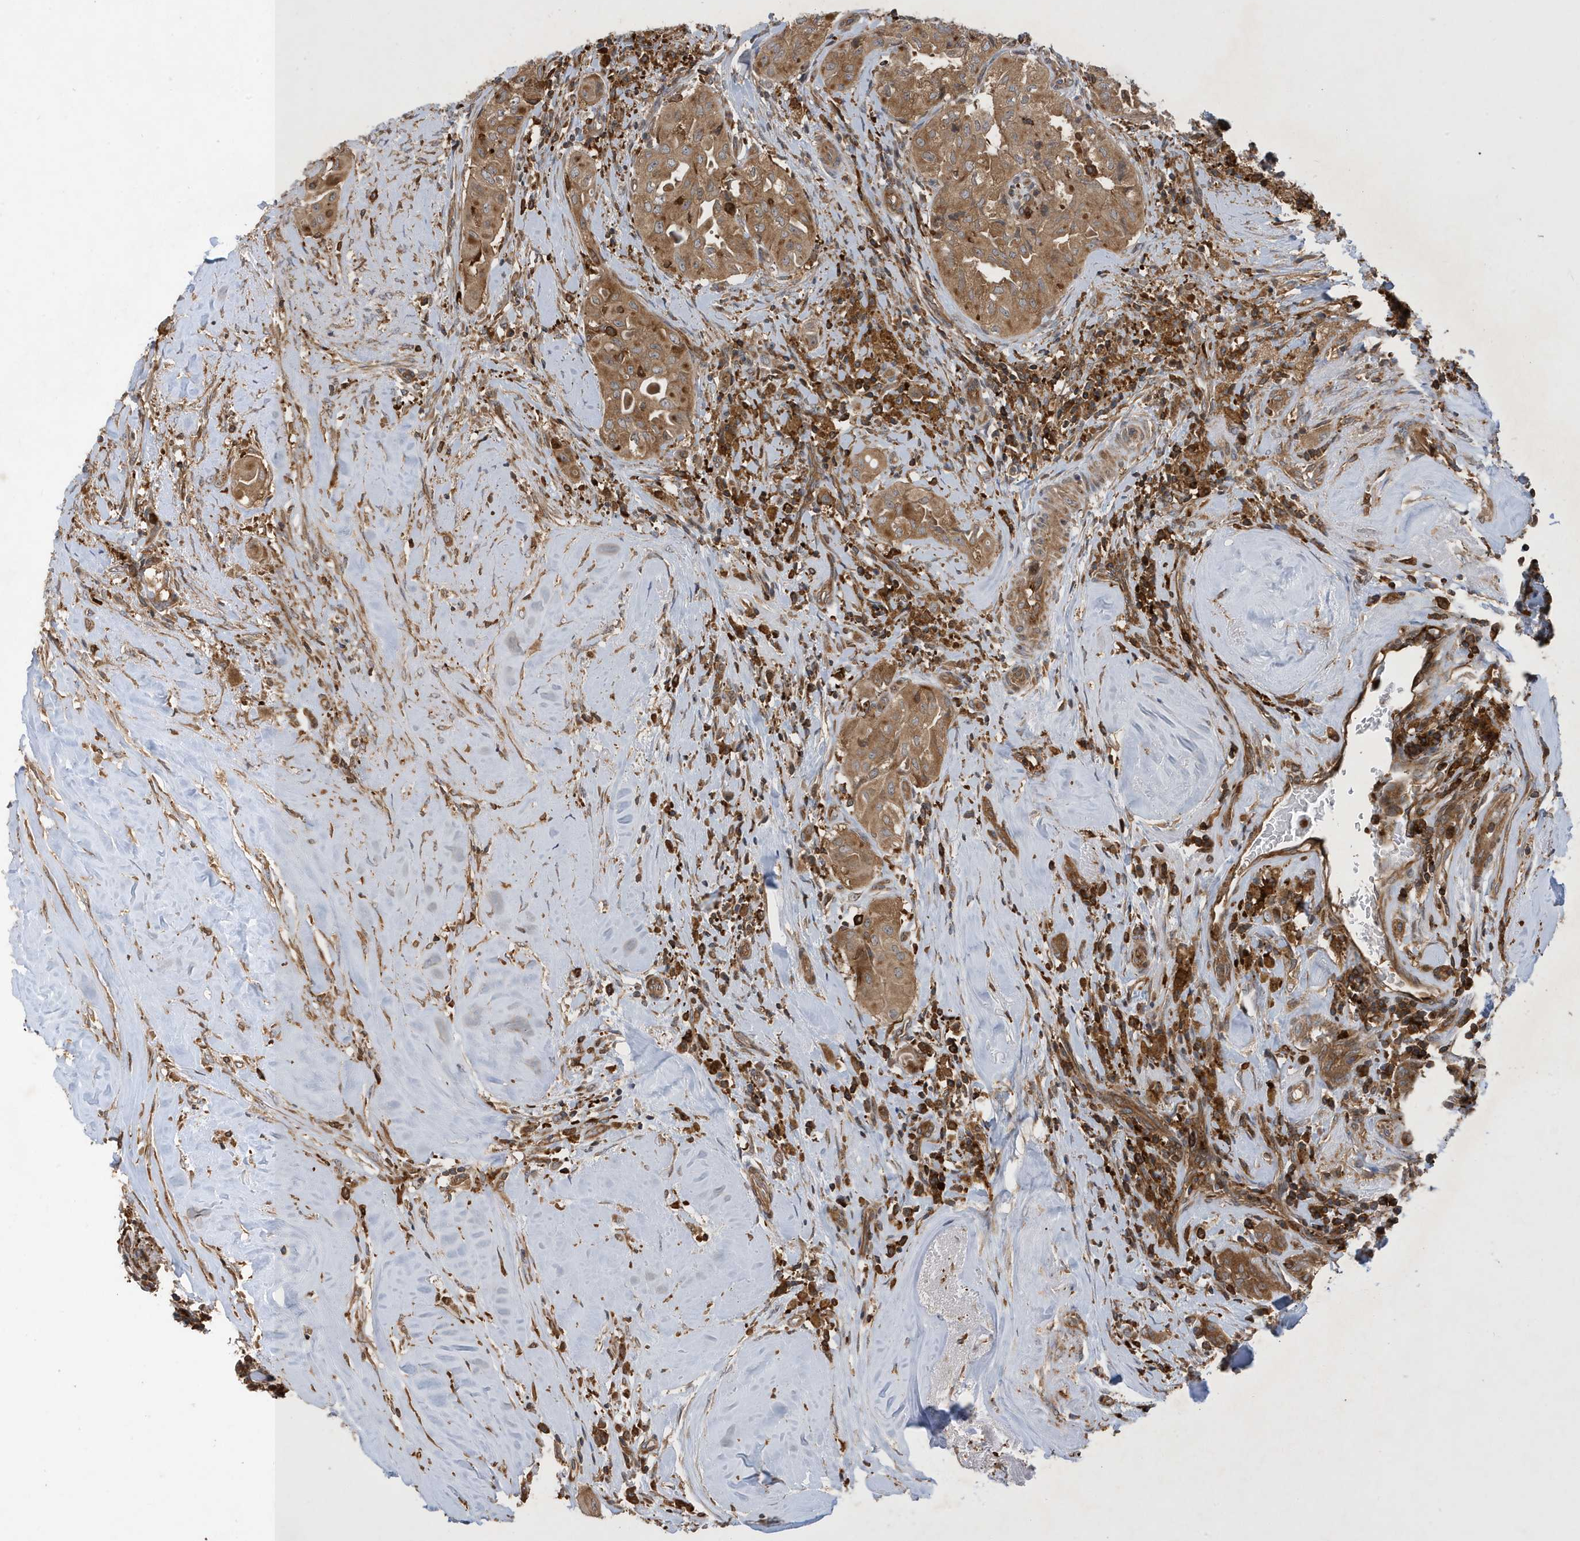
{"staining": {"intensity": "moderate", "quantity": ">75%", "location": "cytoplasmic/membranous"}, "tissue": "thyroid cancer", "cell_type": "Tumor cells", "image_type": "cancer", "snomed": [{"axis": "morphology", "description": "Papillary adenocarcinoma, NOS"}, {"axis": "topography", "description": "Thyroid gland"}], "caption": "Immunohistochemical staining of human thyroid cancer (papillary adenocarcinoma) shows medium levels of moderate cytoplasmic/membranous protein expression in approximately >75% of tumor cells.", "gene": "LAPTM4A", "patient": {"sex": "female", "age": 59}}